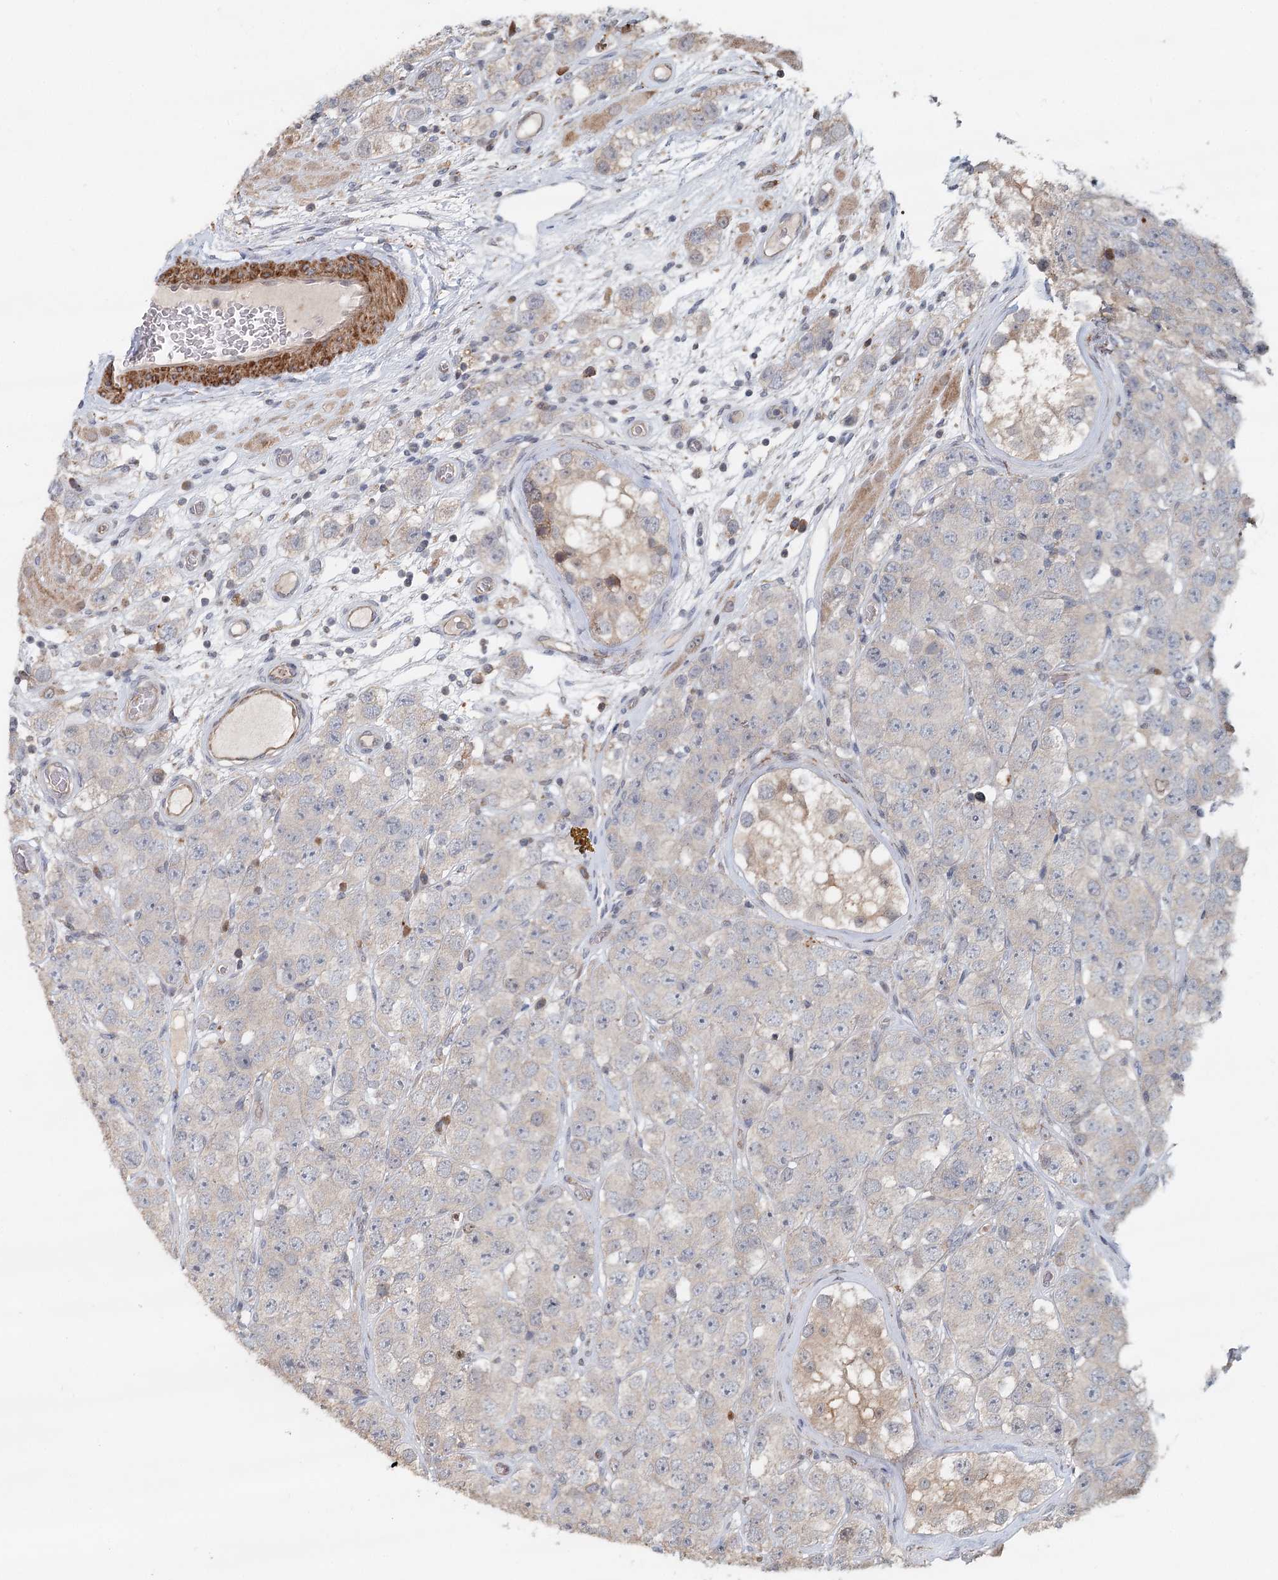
{"staining": {"intensity": "negative", "quantity": "none", "location": "none"}, "tissue": "testis cancer", "cell_type": "Tumor cells", "image_type": "cancer", "snomed": [{"axis": "morphology", "description": "Seminoma, NOS"}, {"axis": "topography", "description": "Testis"}], "caption": "Seminoma (testis) was stained to show a protein in brown. There is no significant positivity in tumor cells. (Immunohistochemistry (ihc), brightfield microscopy, high magnification).", "gene": "RNF111", "patient": {"sex": "male", "age": 28}}